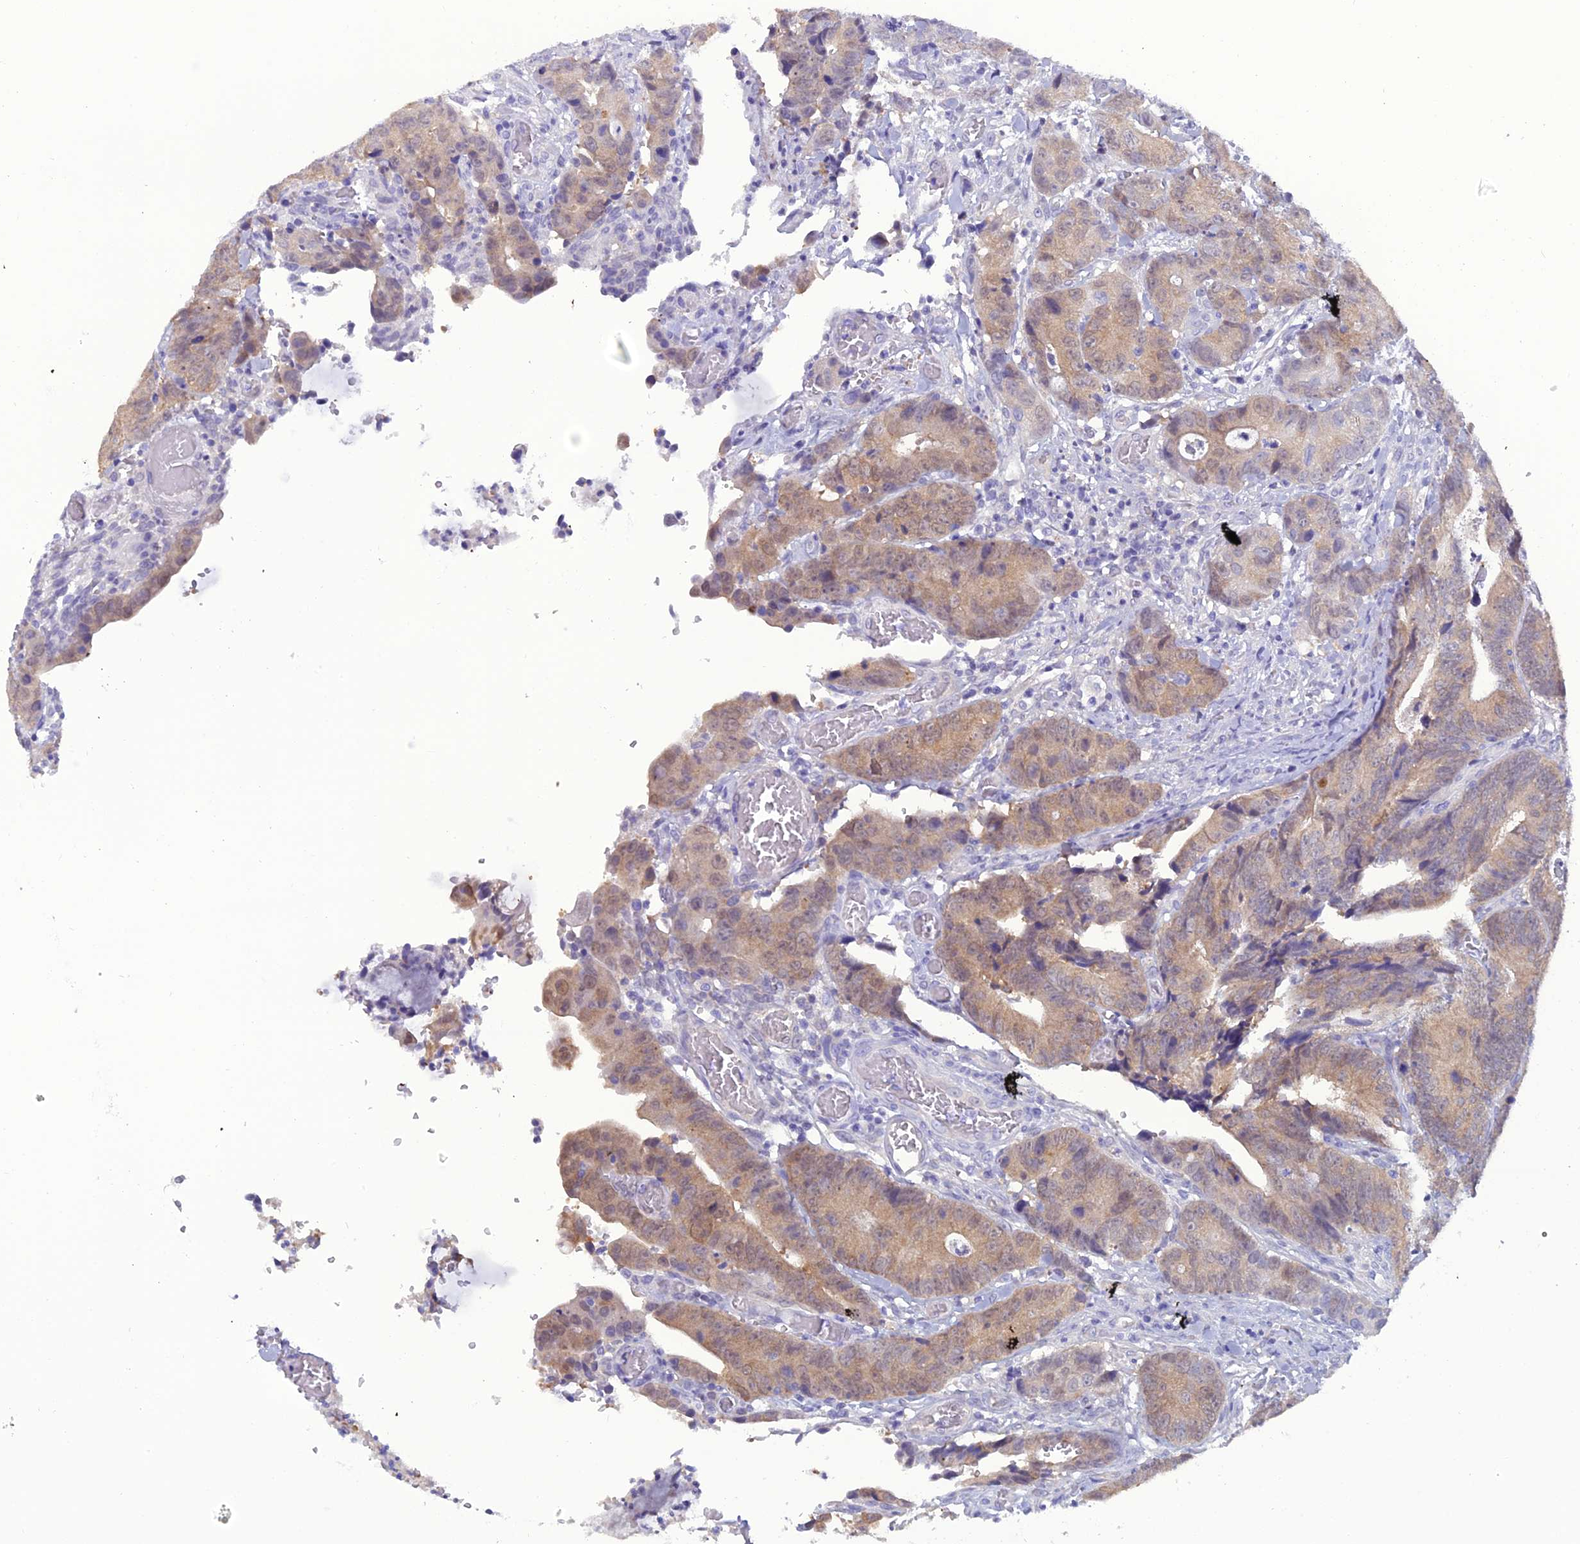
{"staining": {"intensity": "moderate", "quantity": ">75%", "location": "cytoplasmic/membranous"}, "tissue": "colorectal cancer", "cell_type": "Tumor cells", "image_type": "cancer", "snomed": [{"axis": "morphology", "description": "Adenocarcinoma, NOS"}, {"axis": "topography", "description": "Colon"}], "caption": "Immunohistochemical staining of colorectal cancer (adenocarcinoma) reveals medium levels of moderate cytoplasmic/membranous staining in about >75% of tumor cells. The staining was performed using DAB (3,3'-diaminobenzidine) to visualize the protein expression in brown, while the nuclei were stained in blue with hematoxylin (Magnification: 20x).", "gene": "GNPNAT1", "patient": {"sex": "female", "age": 57}}